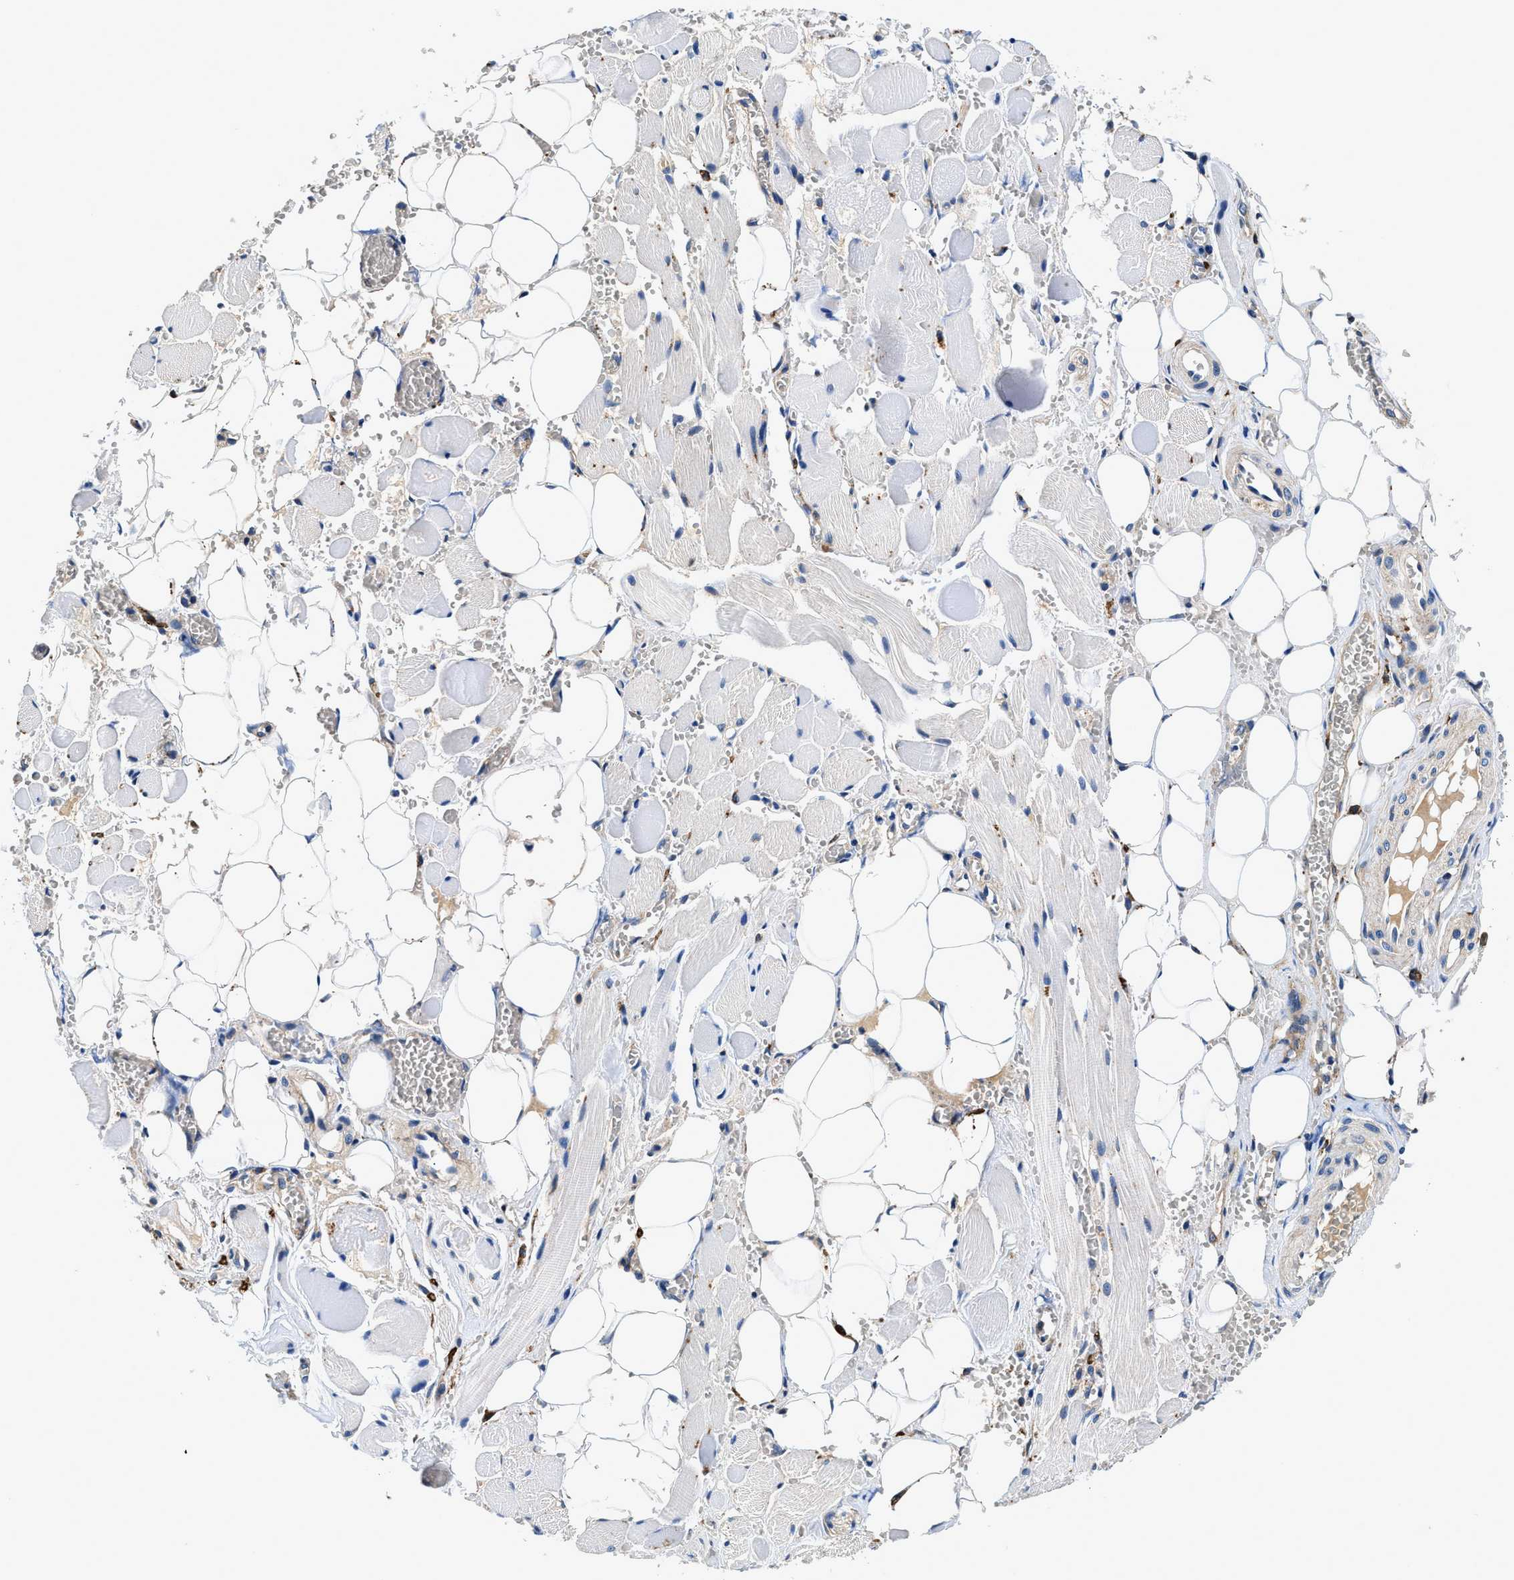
{"staining": {"intensity": "negative", "quantity": "none", "location": "none"}, "tissue": "adipose tissue", "cell_type": "Adipocytes", "image_type": "normal", "snomed": [{"axis": "morphology", "description": "Squamous cell carcinoma, NOS"}, {"axis": "topography", "description": "Oral tissue"}, {"axis": "topography", "description": "Head-Neck"}], "caption": "Normal adipose tissue was stained to show a protein in brown. There is no significant positivity in adipocytes. (DAB (3,3'-diaminobenzidine) immunohistochemistry, high magnification).", "gene": "ZFAND3", "patient": {"sex": "female", "age": 50}}